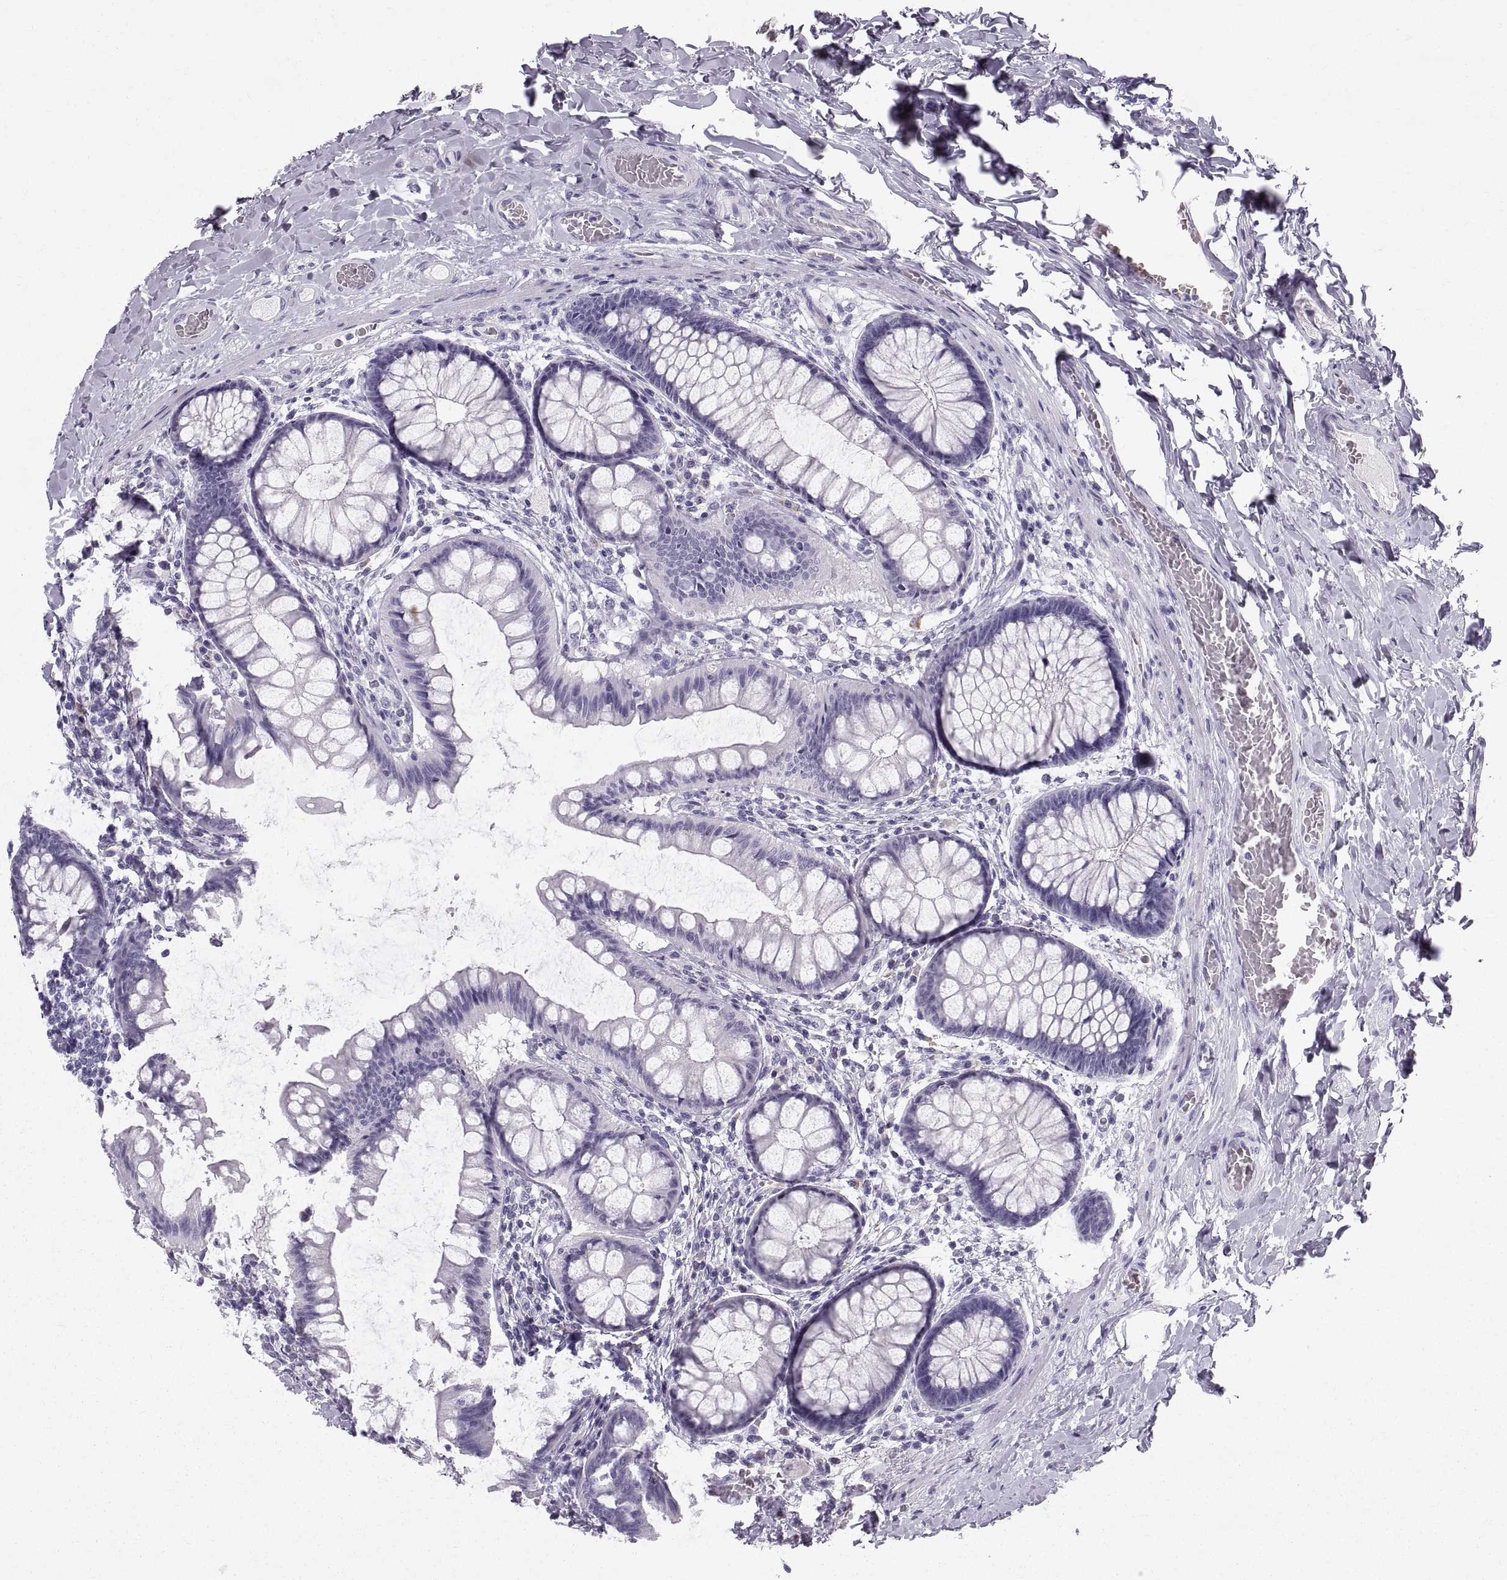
{"staining": {"intensity": "negative", "quantity": "none", "location": "none"}, "tissue": "colon", "cell_type": "Endothelial cells", "image_type": "normal", "snomed": [{"axis": "morphology", "description": "Normal tissue, NOS"}, {"axis": "topography", "description": "Colon"}], "caption": "The micrograph exhibits no significant positivity in endothelial cells of colon. Brightfield microscopy of IHC stained with DAB (3,3'-diaminobenzidine) (brown) and hematoxylin (blue), captured at high magnification.", "gene": "SLC22A6", "patient": {"sex": "female", "age": 65}}